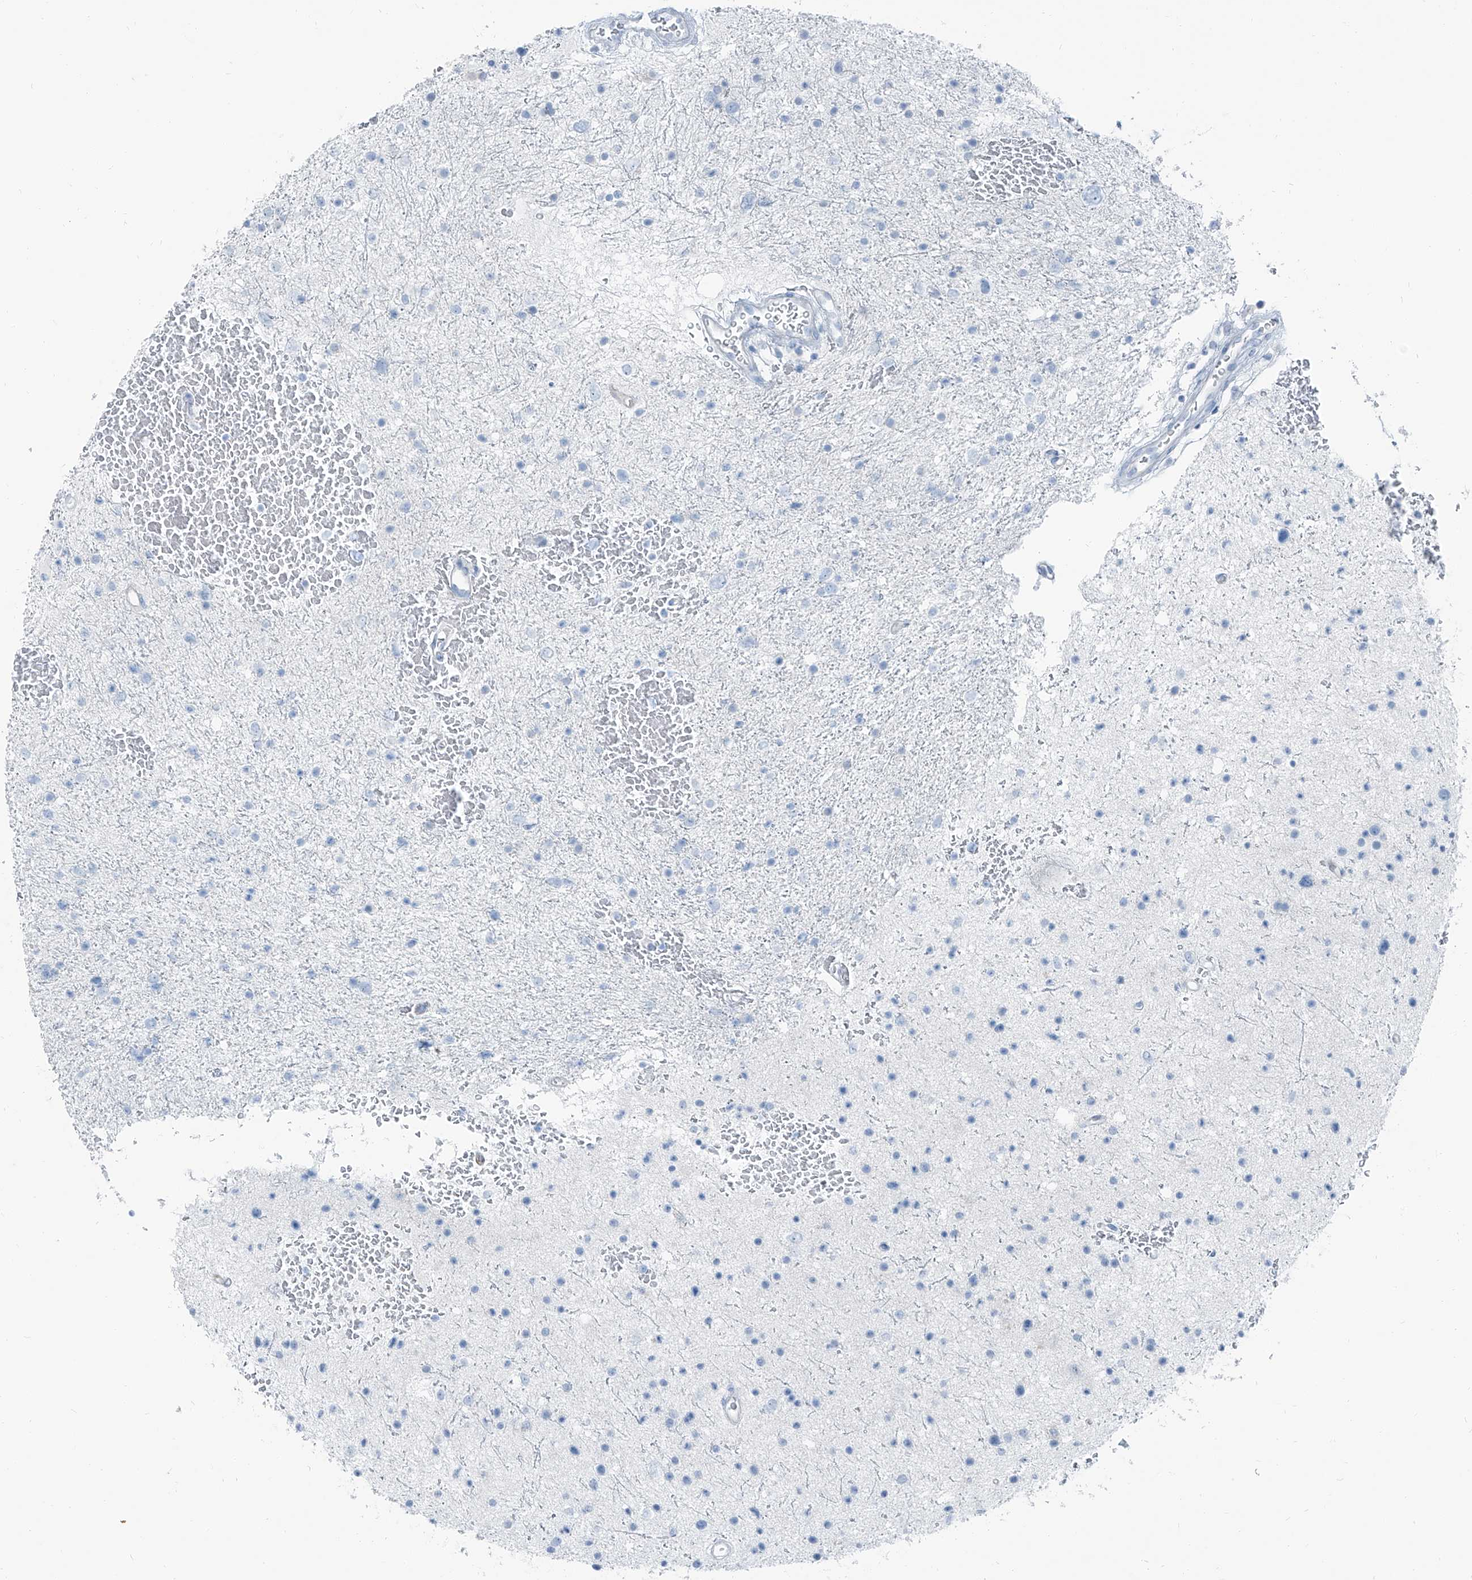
{"staining": {"intensity": "negative", "quantity": "none", "location": "none"}, "tissue": "glioma", "cell_type": "Tumor cells", "image_type": "cancer", "snomed": [{"axis": "morphology", "description": "Glioma, malignant, Low grade"}, {"axis": "topography", "description": "Brain"}], "caption": "IHC of human glioma shows no positivity in tumor cells.", "gene": "RGN", "patient": {"sex": "female", "age": 37}}